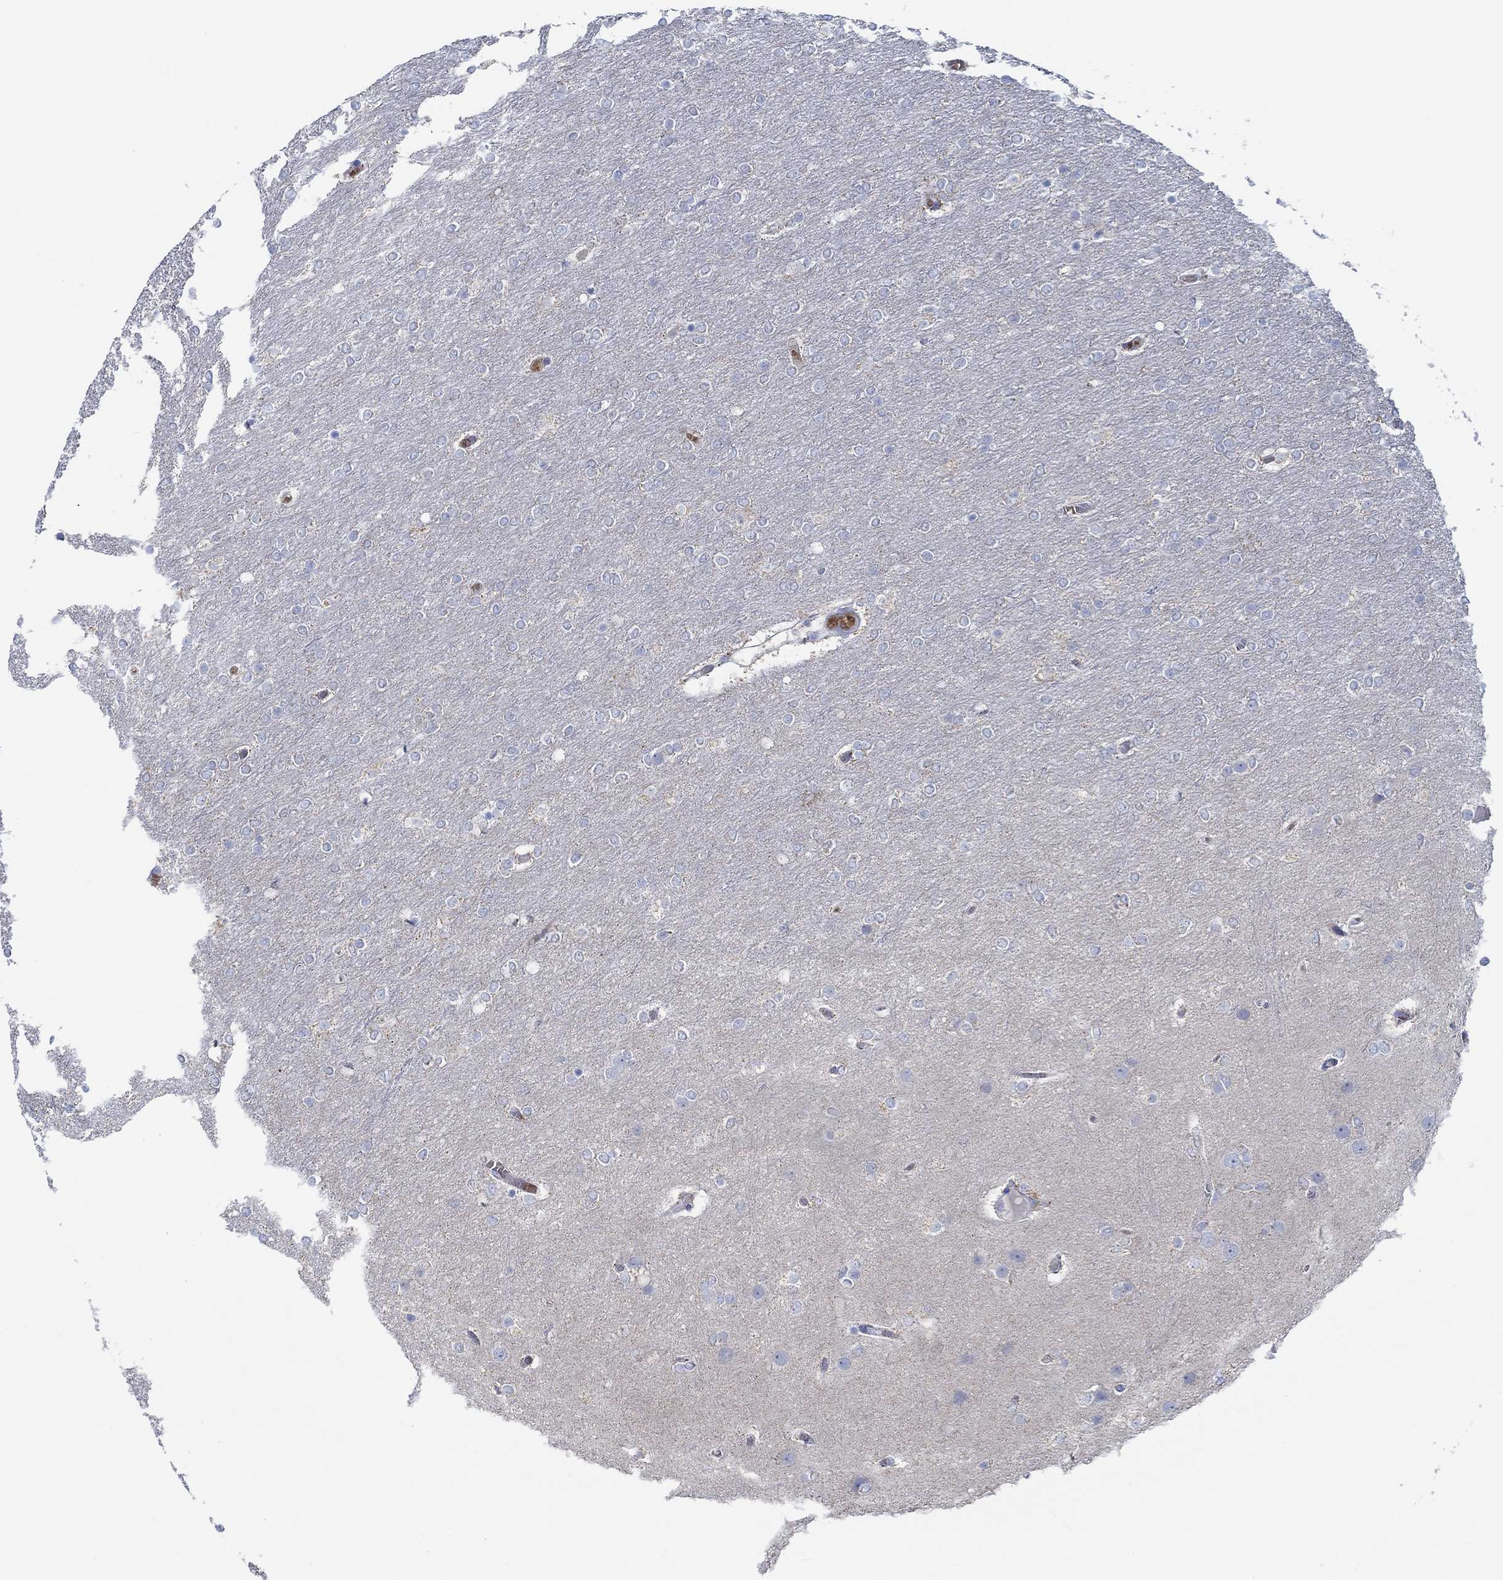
{"staining": {"intensity": "negative", "quantity": "none", "location": "none"}, "tissue": "glioma", "cell_type": "Tumor cells", "image_type": "cancer", "snomed": [{"axis": "morphology", "description": "Glioma, malignant, High grade"}, {"axis": "topography", "description": "Brain"}], "caption": "Tumor cells show no significant protein expression in malignant high-grade glioma.", "gene": "GLOD5", "patient": {"sex": "female", "age": 61}}